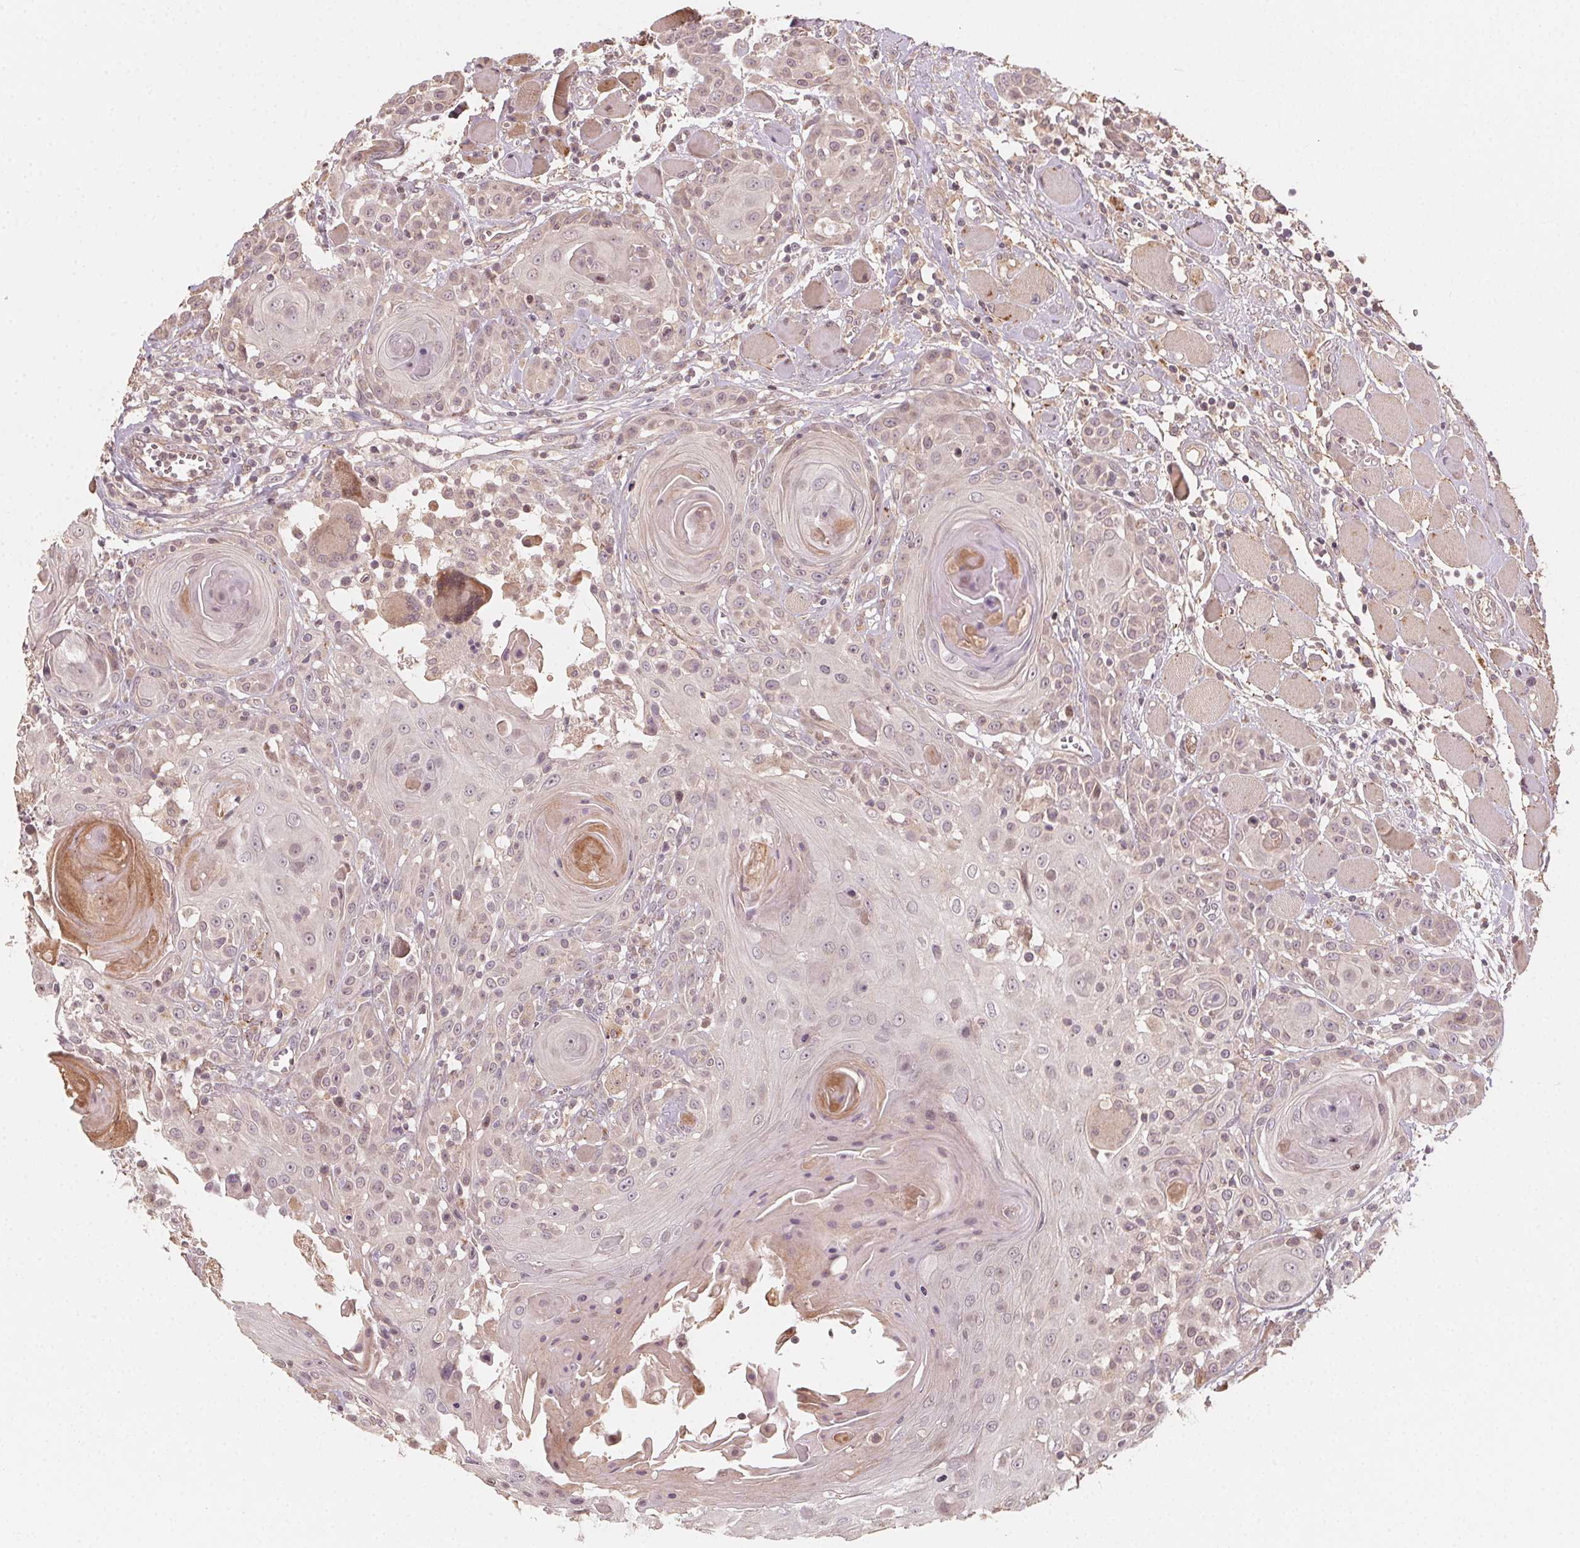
{"staining": {"intensity": "negative", "quantity": "none", "location": "none"}, "tissue": "head and neck cancer", "cell_type": "Tumor cells", "image_type": "cancer", "snomed": [{"axis": "morphology", "description": "Squamous cell carcinoma, NOS"}, {"axis": "topography", "description": "Head-Neck"}], "caption": "Tumor cells are negative for protein expression in human squamous cell carcinoma (head and neck).", "gene": "WBP2", "patient": {"sex": "female", "age": 80}}